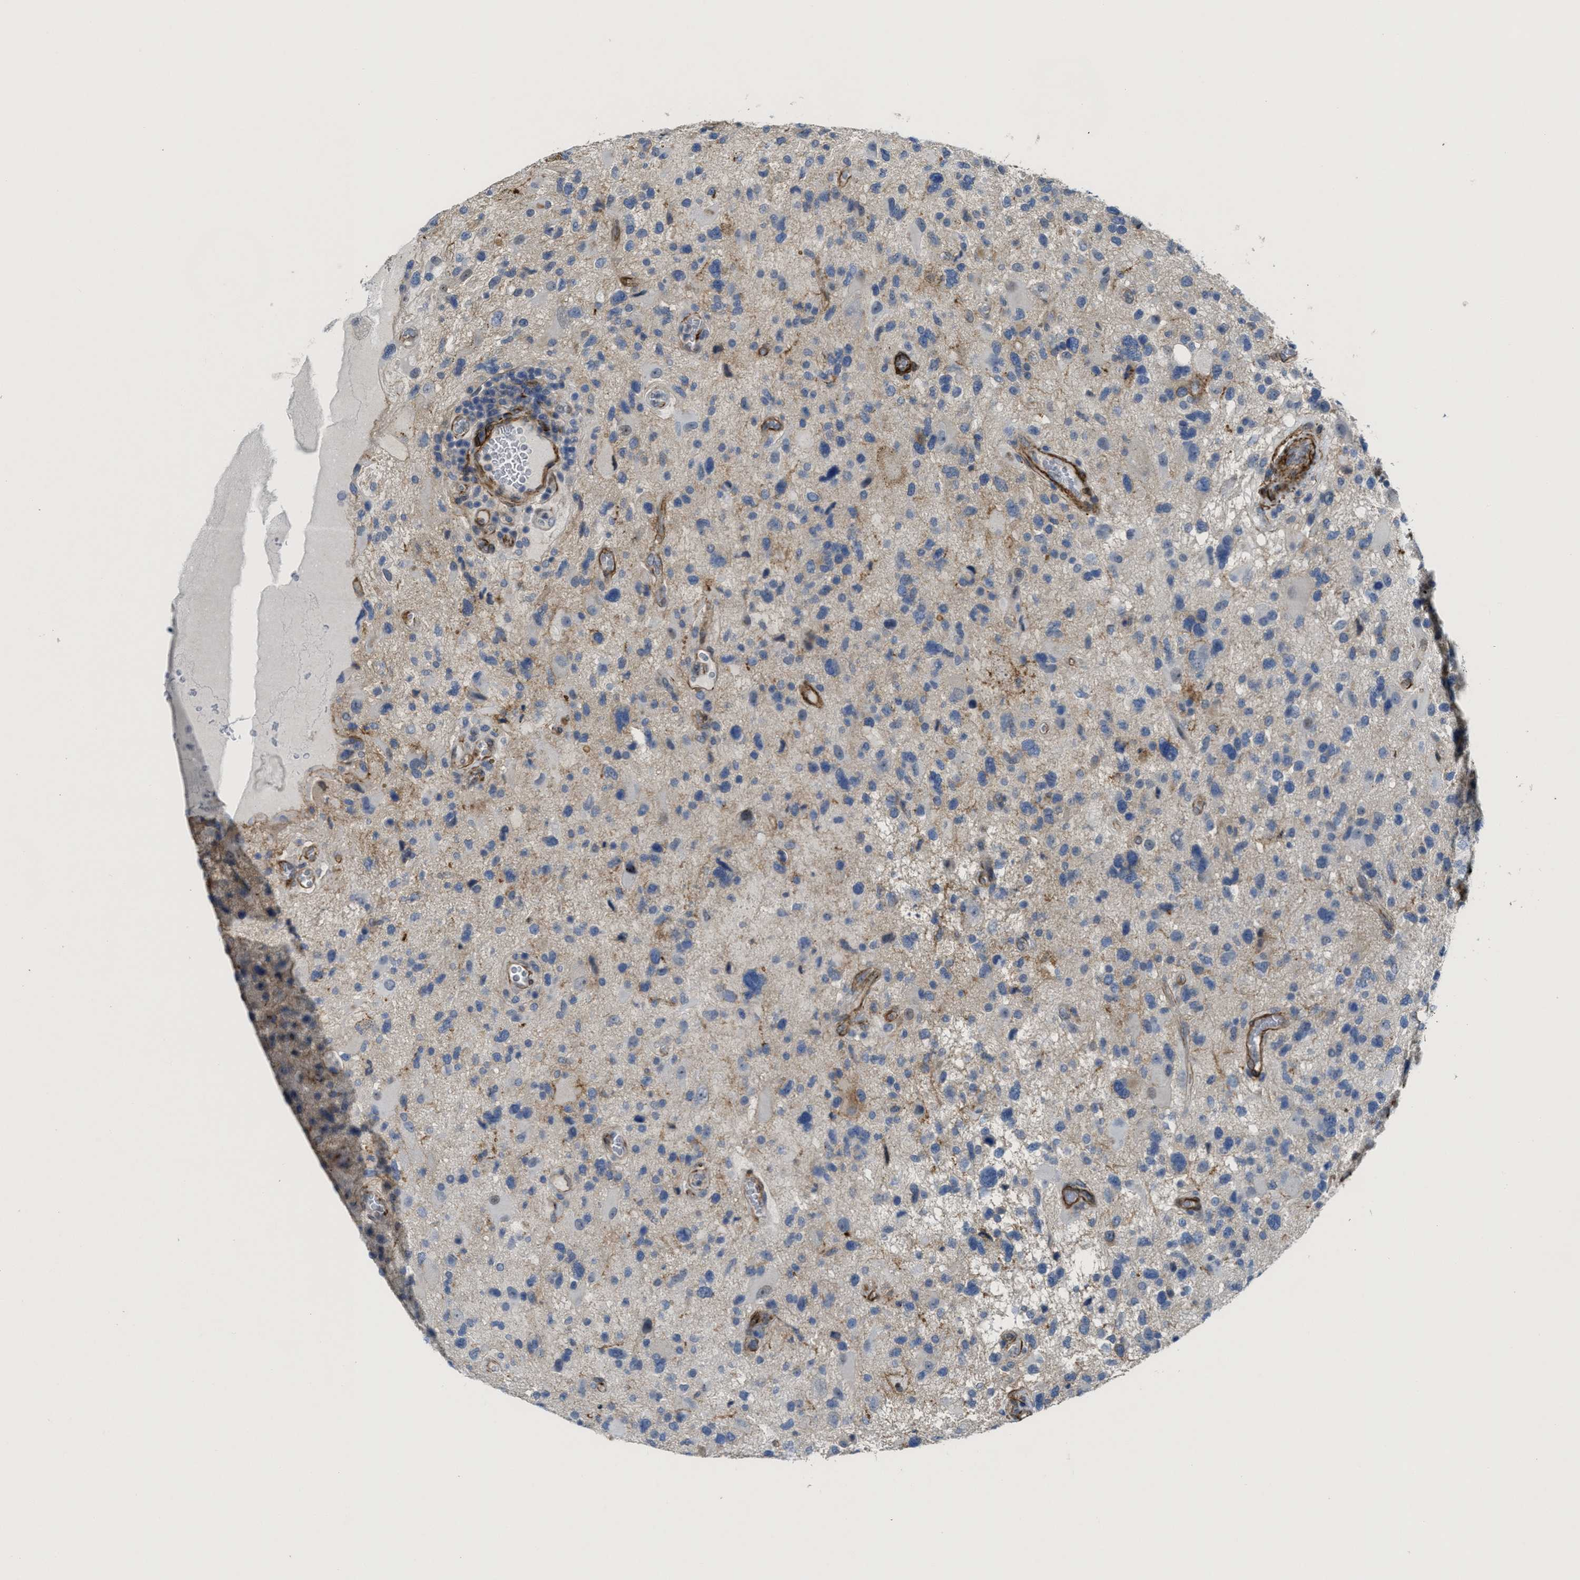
{"staining": {"intensity": "negative", "quantity": "none", "location": "none"}, "tissue": "glioma", "cell_type": "Tumor cells", "image_type": "cancer", "snomed": [{"axis": "morphology", "description": "Glioma, malignant, High grade"}, {"axis": "topography", "description": "Brain"}], "caption": "This image is of malignant high-grade glioma stained with immunohistochemistry (IHC) to label a protein in brown with the nuclei are counter-stained blue. There is no staining in tumor cells. Brightfield microscopy of immunohistochemistry stained with DAB (brown) and hematoxylin (blue), captured at high magnification.", "gene": "NAB1", "patient": {"sex": "male", "age": 33}}